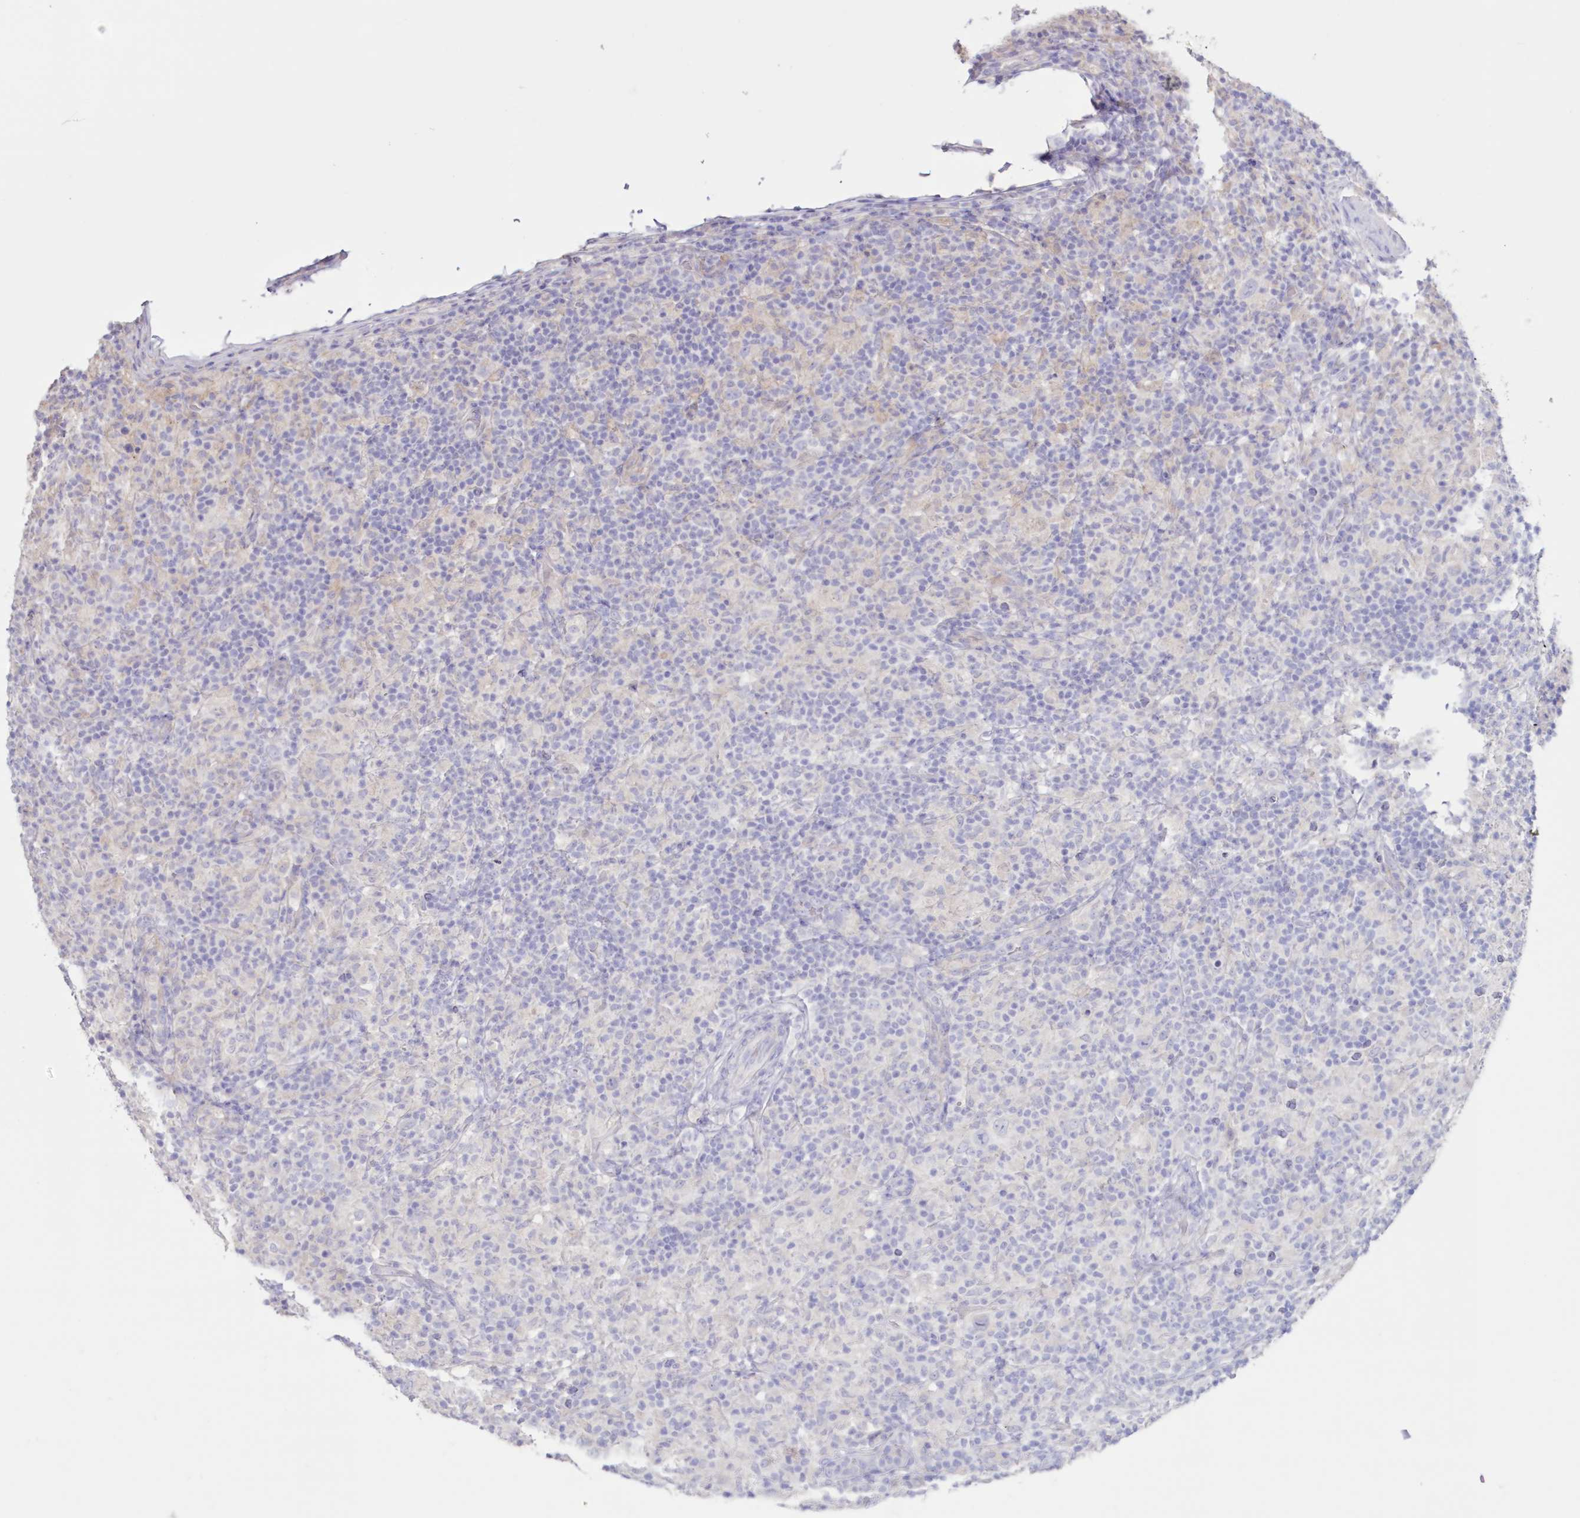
{"staining": {"intensity": "negative", "quantity": "none", "location": "none"}, "tissue": "lymphoma", "cell_type": "Tumor cells", "image_type": "cancer", "snomed": [{"axis": "morphology", "description": "Hodgkin's disease, NOS"}, {"axis": "topography", "description": "Lymph node"}], "caption": "Tumor cells are negative for brown protein staining in Hodgkin's disease. Nuclei are stained in blue.", "gene": "CYP3A4", "patient": {"sex": "male", "age": 70}}